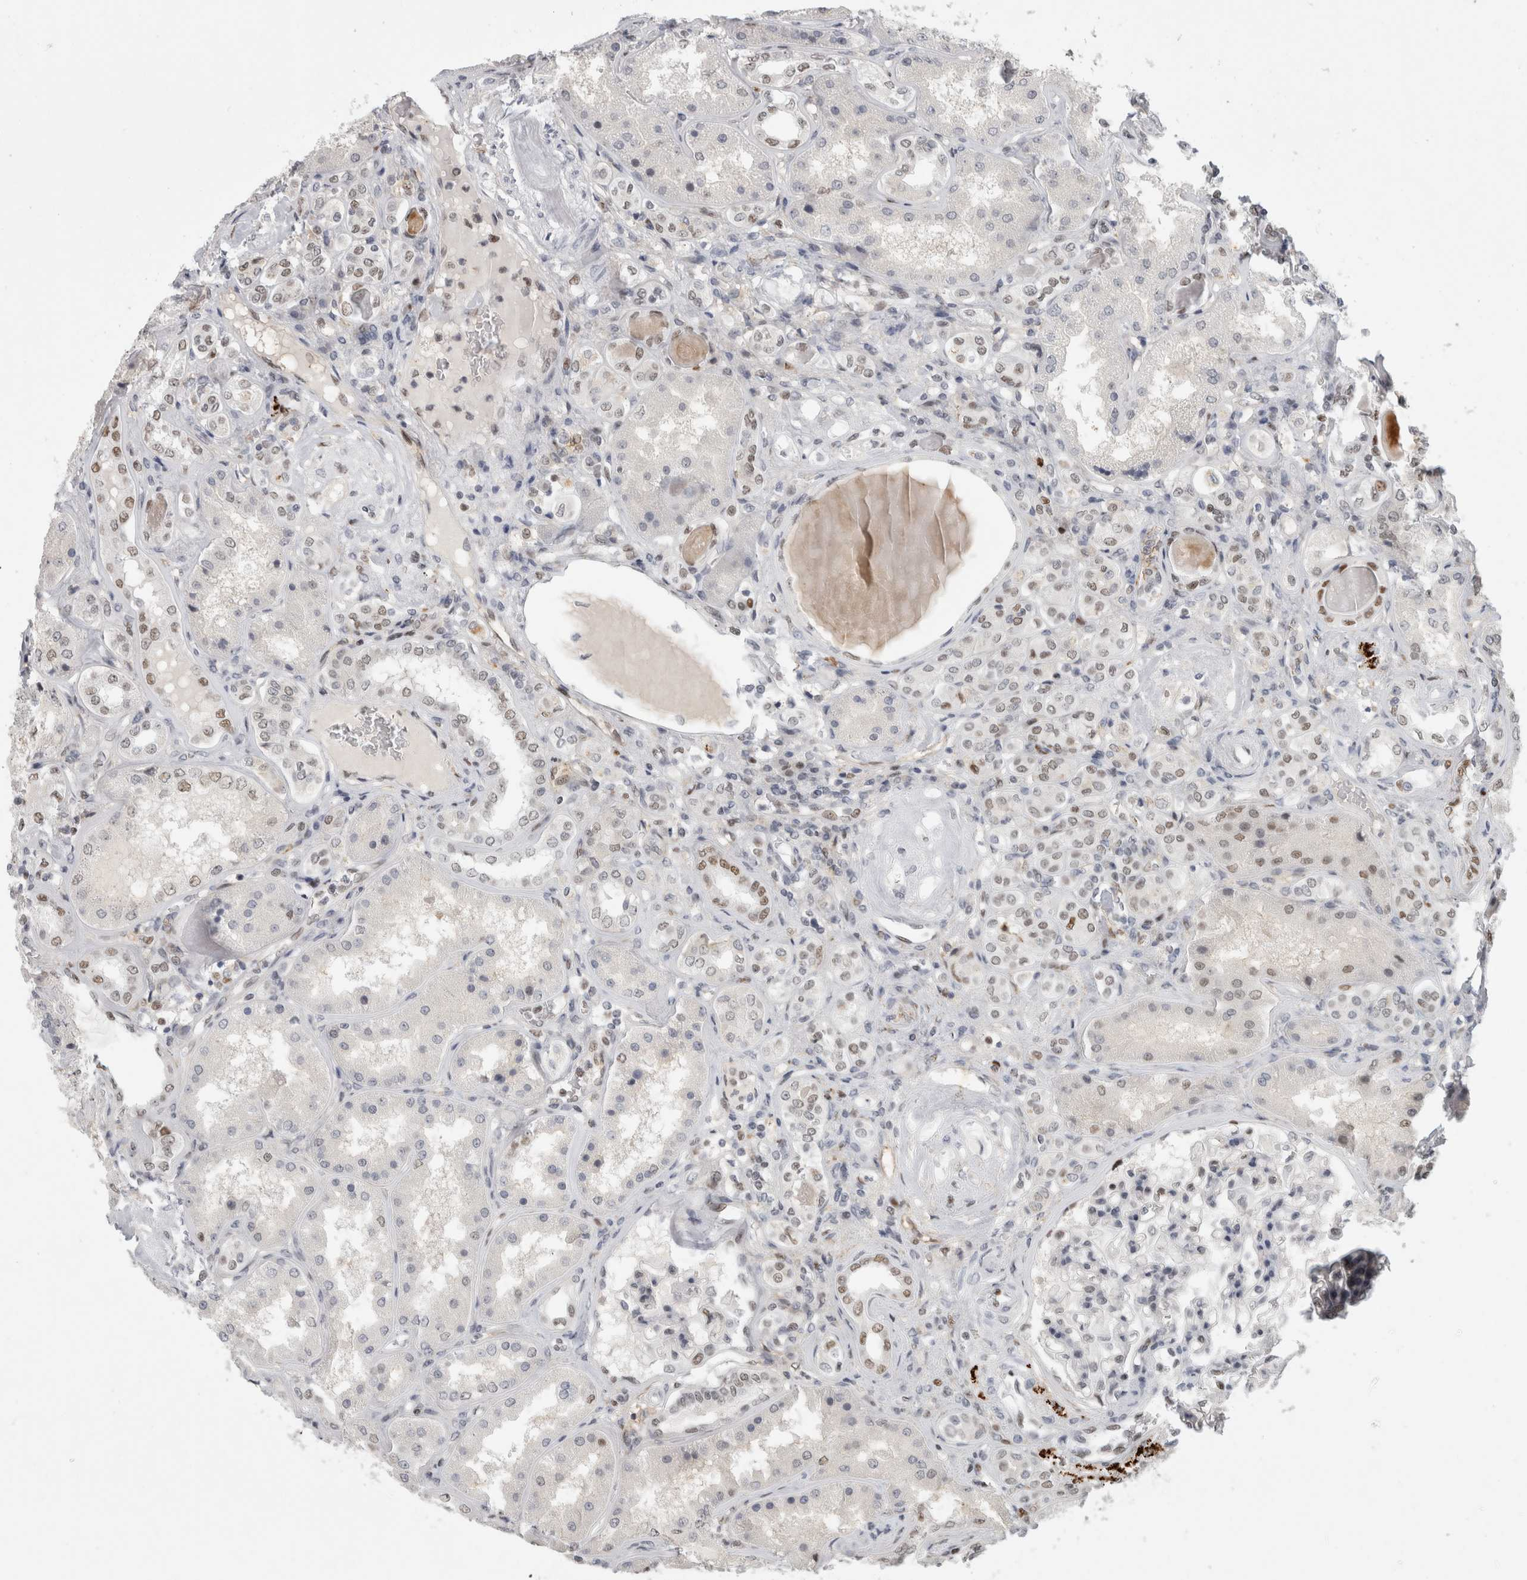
{"staining": {"intensity": "moderate", "quantity": "<25%", "location": "nuclear"}, "tissue": "kidney", "cell_type": "Cells in glomeruli", "image_type": "normal", "snomed": [{"axis": "morphology", "description": "Normal tissue, NOS"}, {"axis": "topography", "description": "Kidney"}], "caption": "Benign kidney was stained to show a protein in brown. There is low levels of moderate nuclear positivity in approximately <25% of cells in glomeruli.", "gene": "SRARP", "patient": {"sex": "female", "age": 56}}